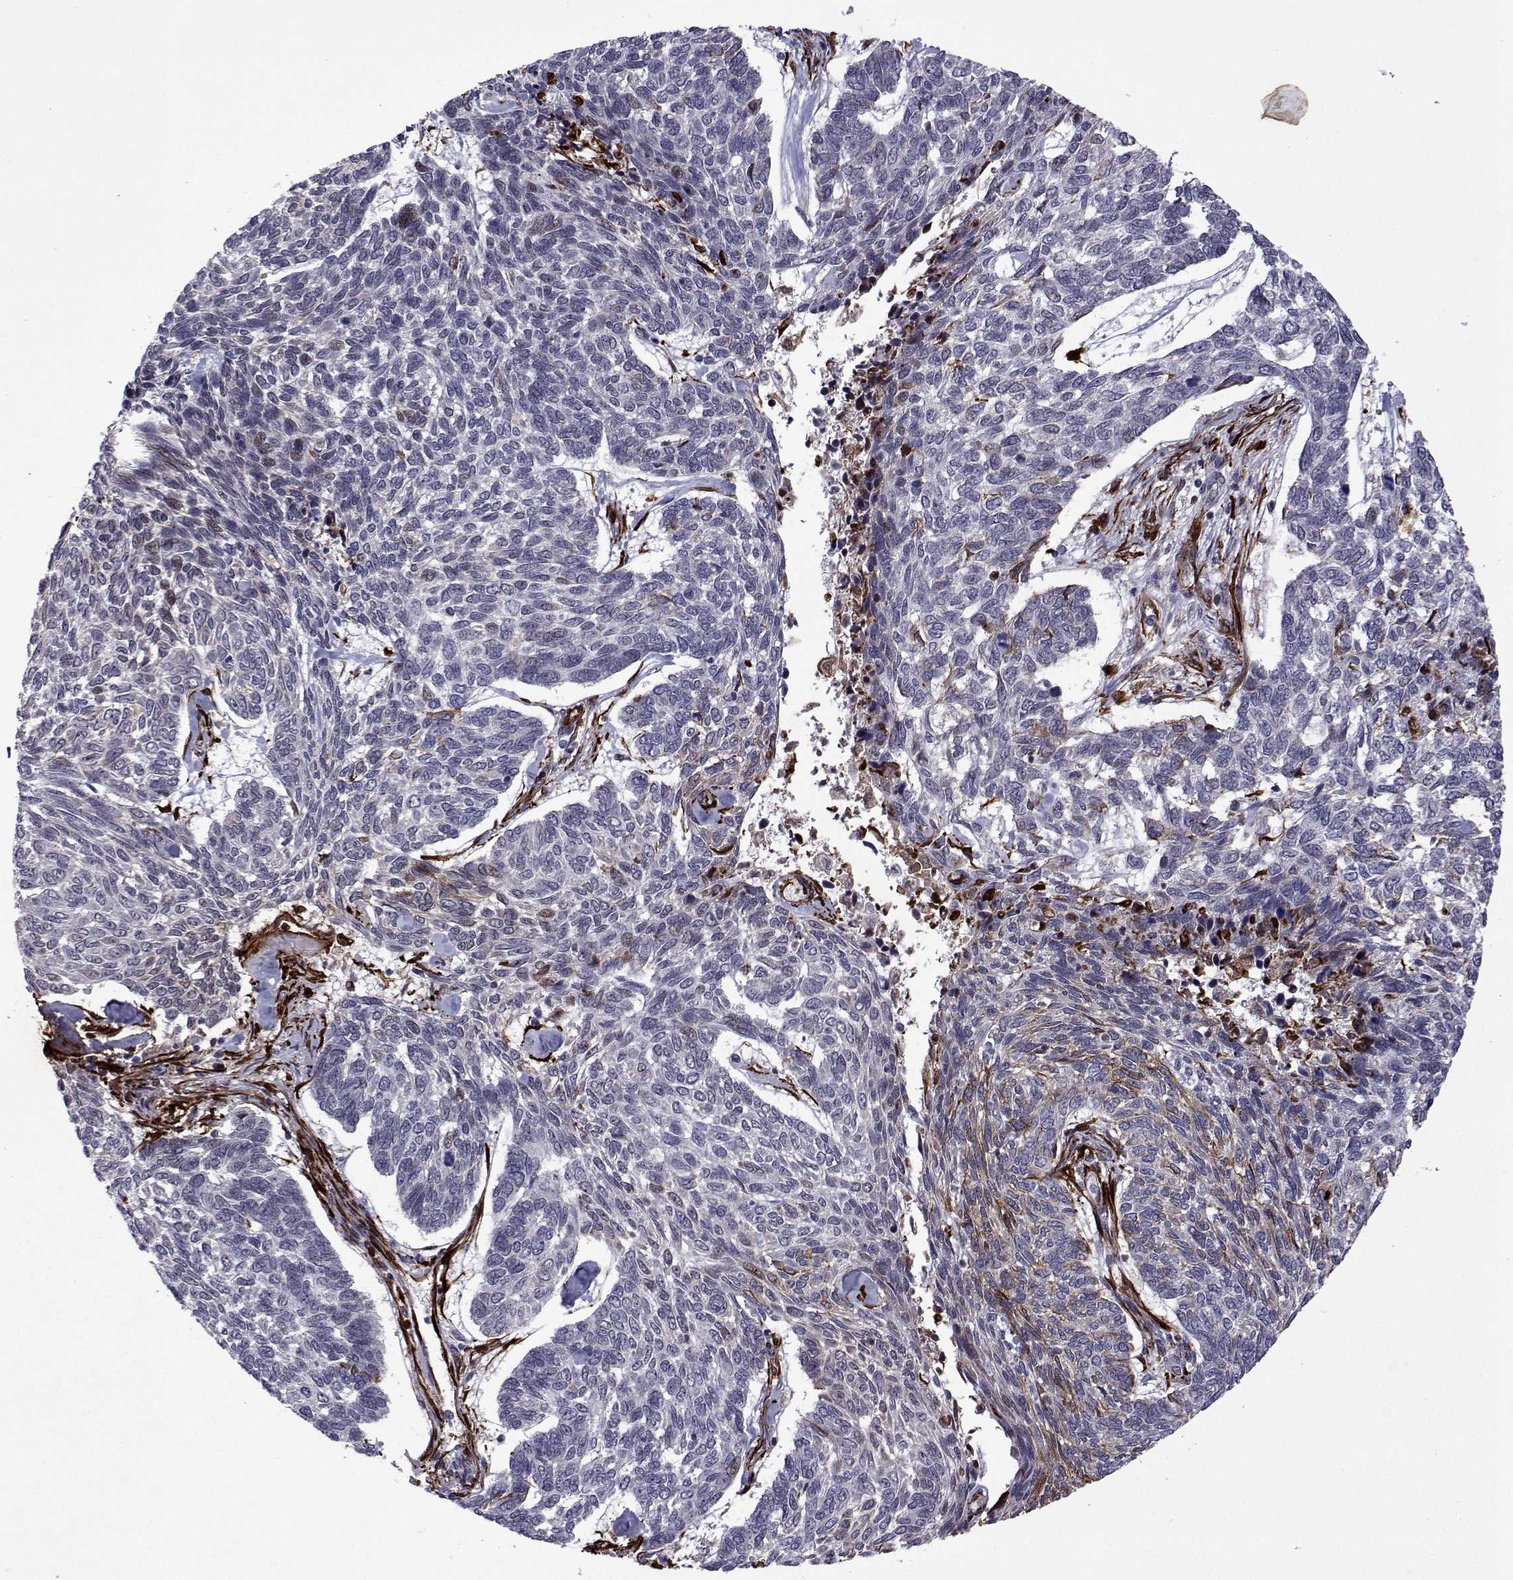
{"staining": {"intensity": "weak", "quantity": "<25%", "location": "cytoplasmic/membranous"}, "tissue": "skin cancer", "cell_type": "Tumor cells", "image_type": "cancer", "snomed": [{"axis": "morphology", "description": "Basal cell carcinoma"}, {"axis": "topography", "description": "Skin"}], "caption": "Micrograph shows no protein positivity in tumor cells of skin cancer (basal cell carcinoma) tissue. The staining was performed using DAB (3,3'-diaminobenzidine) to visualize the protein expression in brown, while the nuclei were stained in blue with hematoxylin (Magnification: 20x).", "gene": "EFCAB3", "patient": {"sex": "female", "age": 65}}